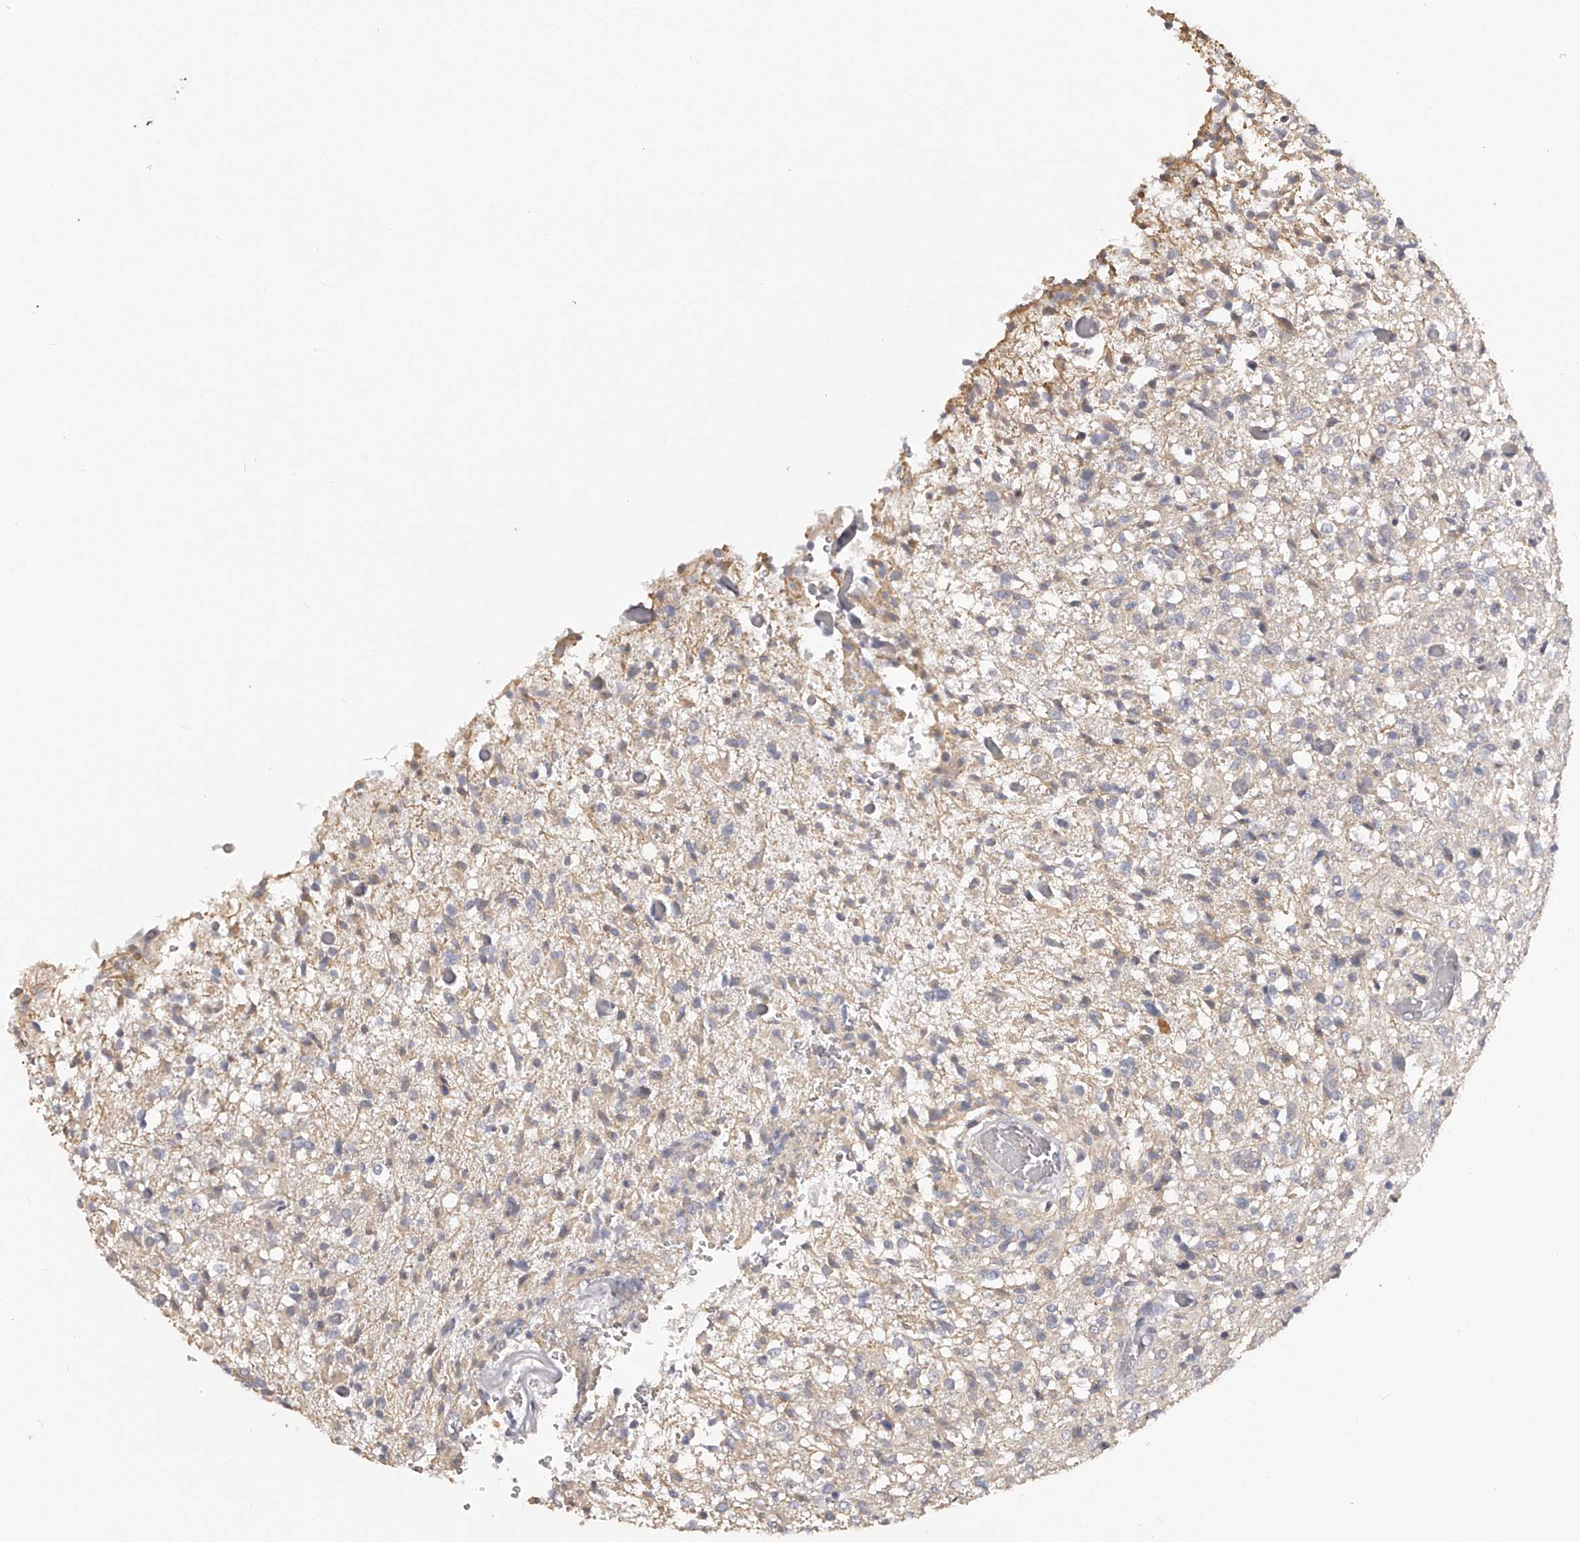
{"staining": {"intensity": "weak", "quantity": "<25%", "location": "cytoplasmic/membranous"}, "tissue": "glioma", "cell_type": "Tumor cells", "image_type": "cancer", "snomed": [{"axis": "morphology", "description": "Glioma, malignant, High grade"}, {"axis": "topography", "description": "Brain"}], "caption": "Tumor cells are negative for protein expression in human malignant glioma (high-grade).", "gene": "TNN", "patient": {"sex": "female", "age": 57}}